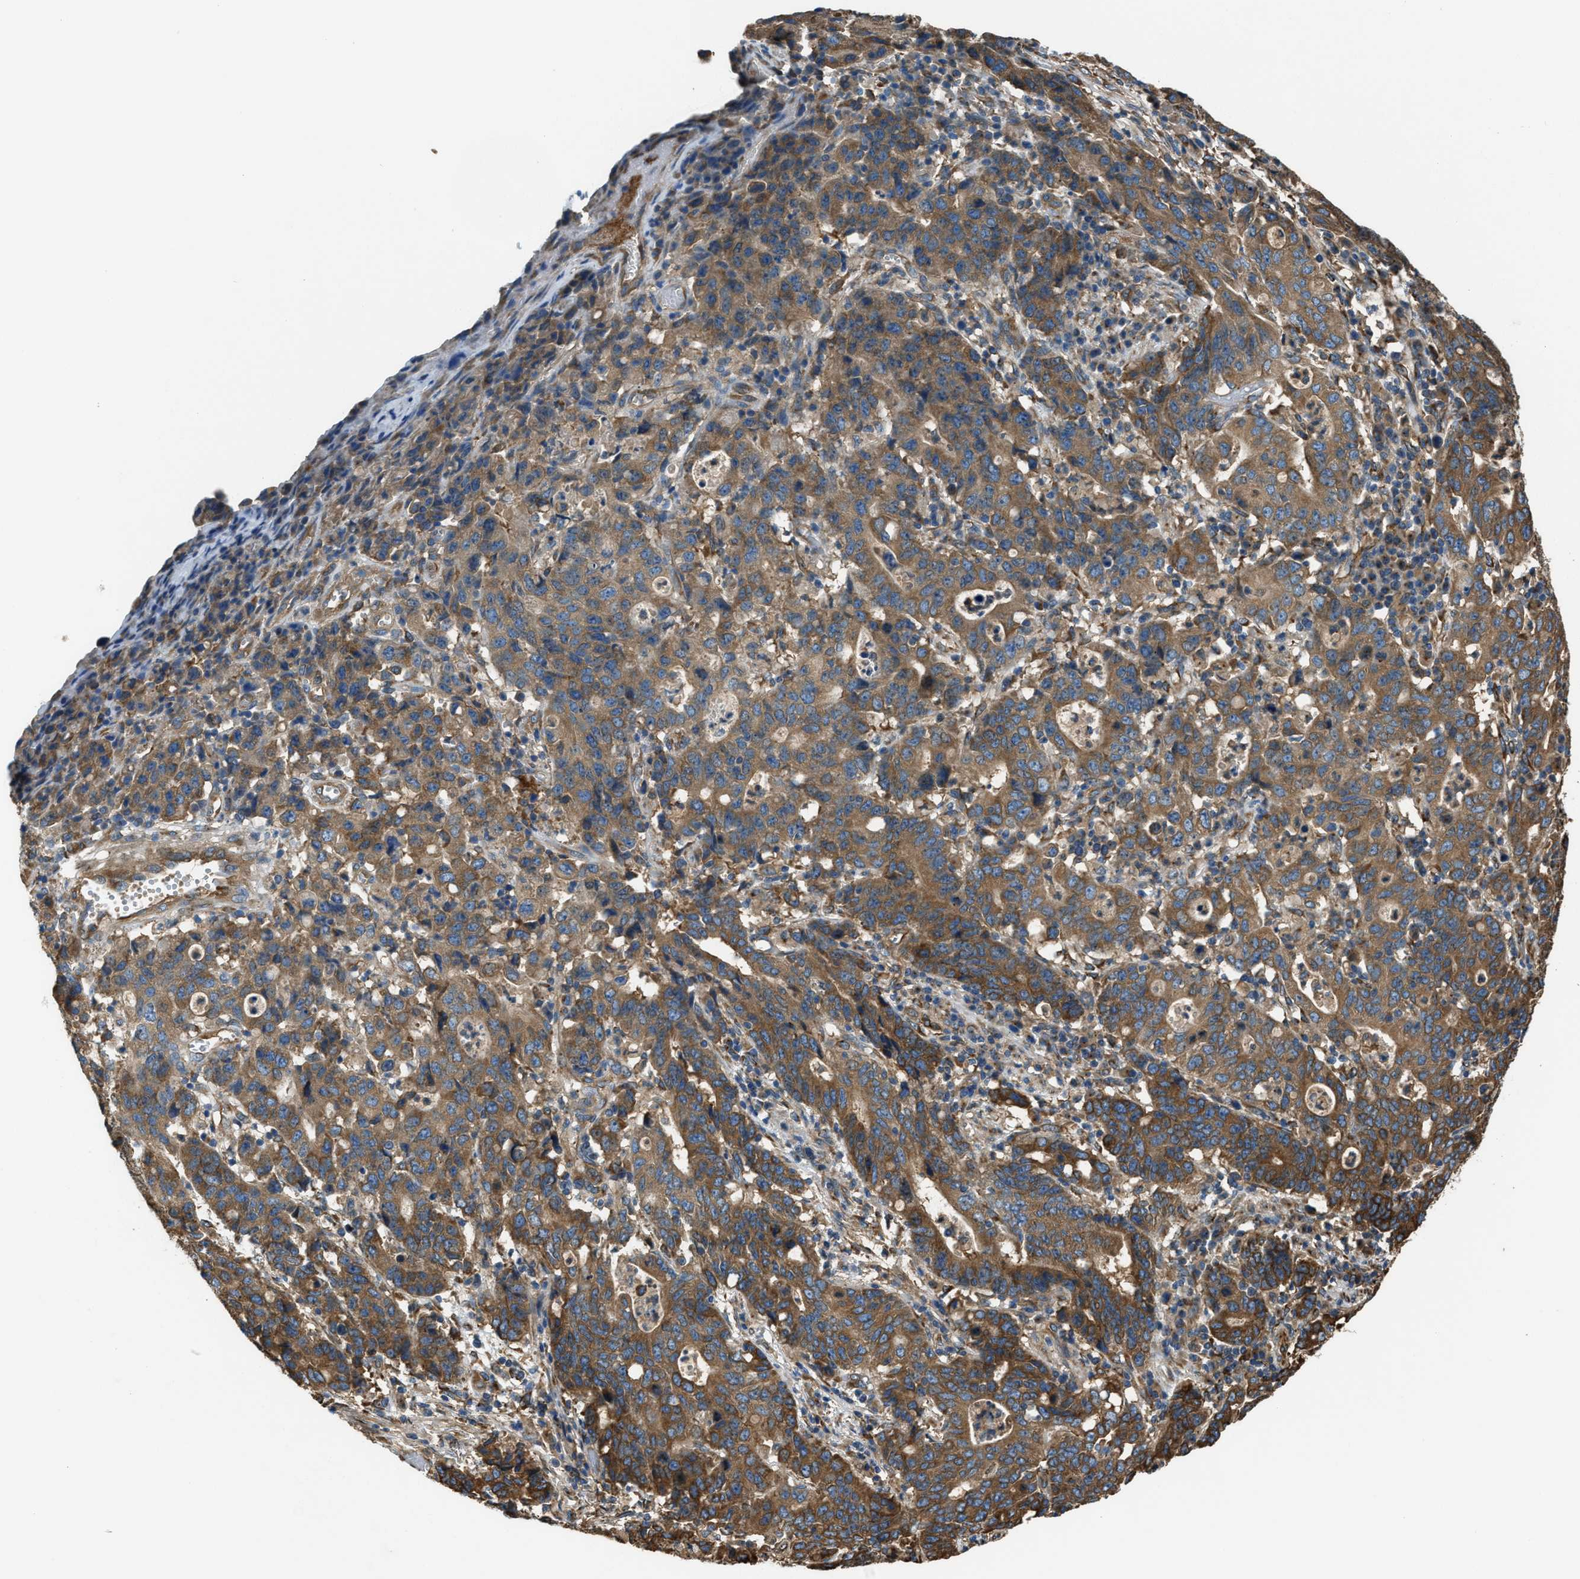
{"staining": {"intensity": "moderate", "quantity": ">75%", "location": "cytoplasmic/membranous"}, "tissue": "stomach cancer", "cell_type": "Tumor cells", "image_type": "cancer", "snomed": [{"axis": "morphology", "description": "Adenocarcinoma, NOS"}, {"axis": "topography", "description": "Stomach, upper"}], "caption": "IHC staining of stomach cancer, which demonstrates medium levels of moderate cytoplasmic/membranous positivity in about >75% of tumor cells indicating moderate cytoplasmic/membranous protein expression. The staining was performed using DAB (3,3'-diaminobenzidine) (brown) for protein detection and nuclei were counterstained in hematoxylin (blue).", "gene": "TRPC1", "patient": {"sex": "male", "age": 69}}